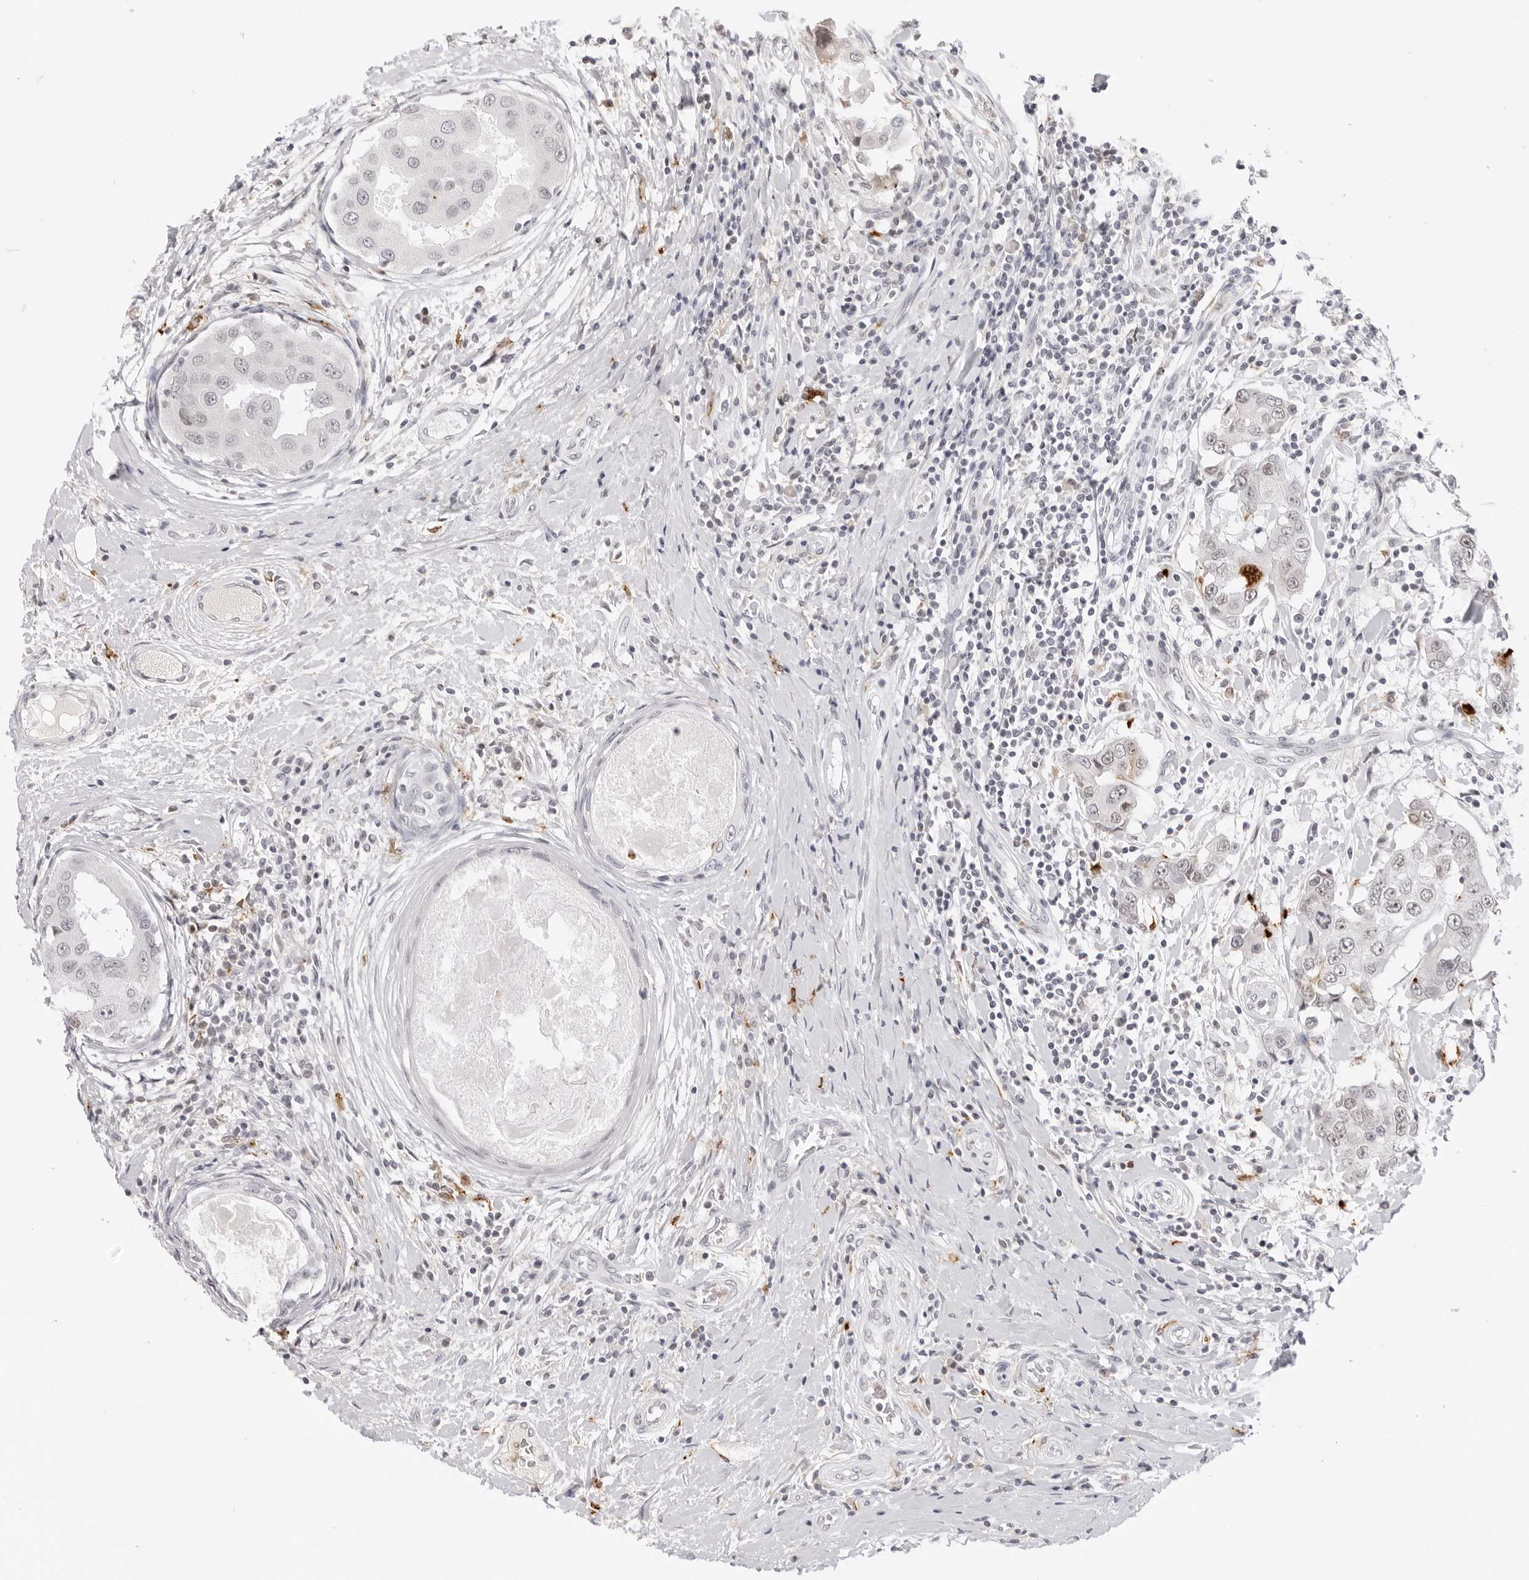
{"staining": {"intensity": "negative", "quantity": "none", "location": "none"}, "tissue": "breast cancer", "cell_type": "Tumor cells", "image_type": "cancer", "snomed": [{"axis": "morphology", "description": "Duct carcinoma"}, {"axis": "topography", "description": "Breast"}], "caption": "IHC of human breast cancer (invasive ductal carcinoma) shows no expression in tumor cells.", "gene": "MSH6", "patient": {"sex": "female", "age": 27}}